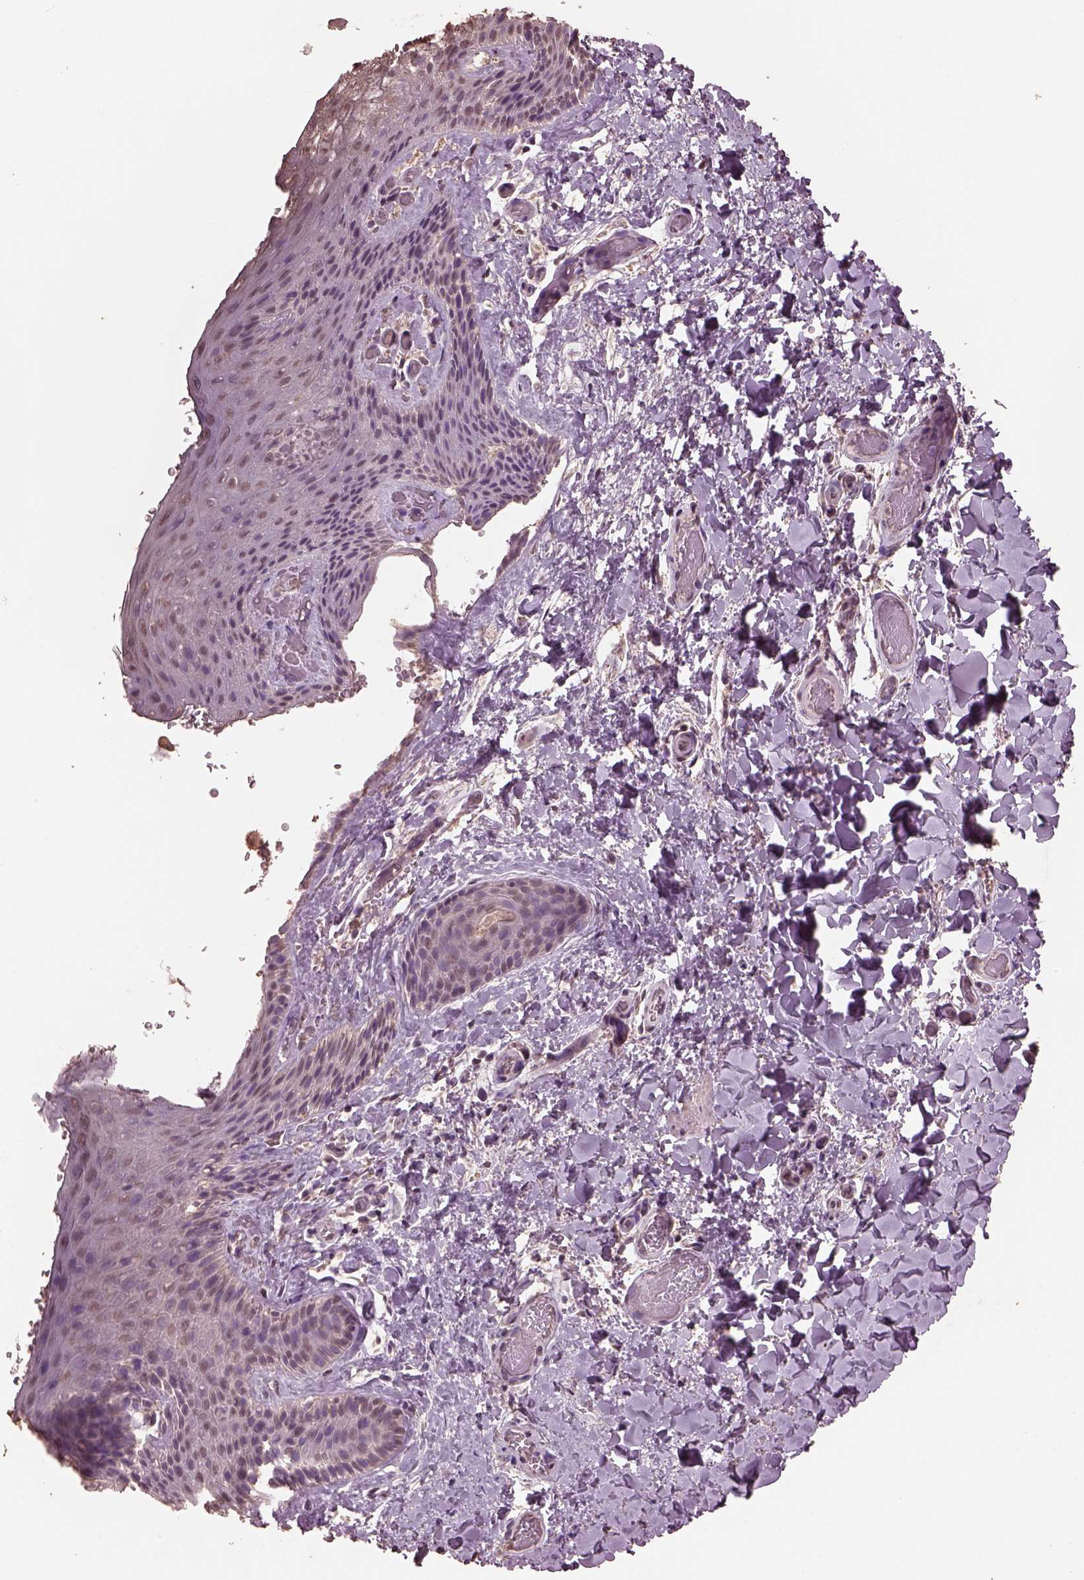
{"staining": {"intensity": "weak", "quantity": "<25%", "location": "nuclear"}, "tissue": "skin", "cell_type": "Epidermal cells", "image_type": "normal", "snomed": [{"axis": "morphology", "description": "Normal tissue, NOS"}, {"axis": "topography", "description": "Anal"}], "caption": "A high-resolution photomicrograph shows immunohistochemistry staining of normal skin, which displays no significant staining in epidermal cells. Brightfield microscopy of IHC stained with DAB (brown) and hematoxylin (blue), captured at high magnification.", "gene": "CPT1C", "patient": {"sex": "male", "age": 36}}